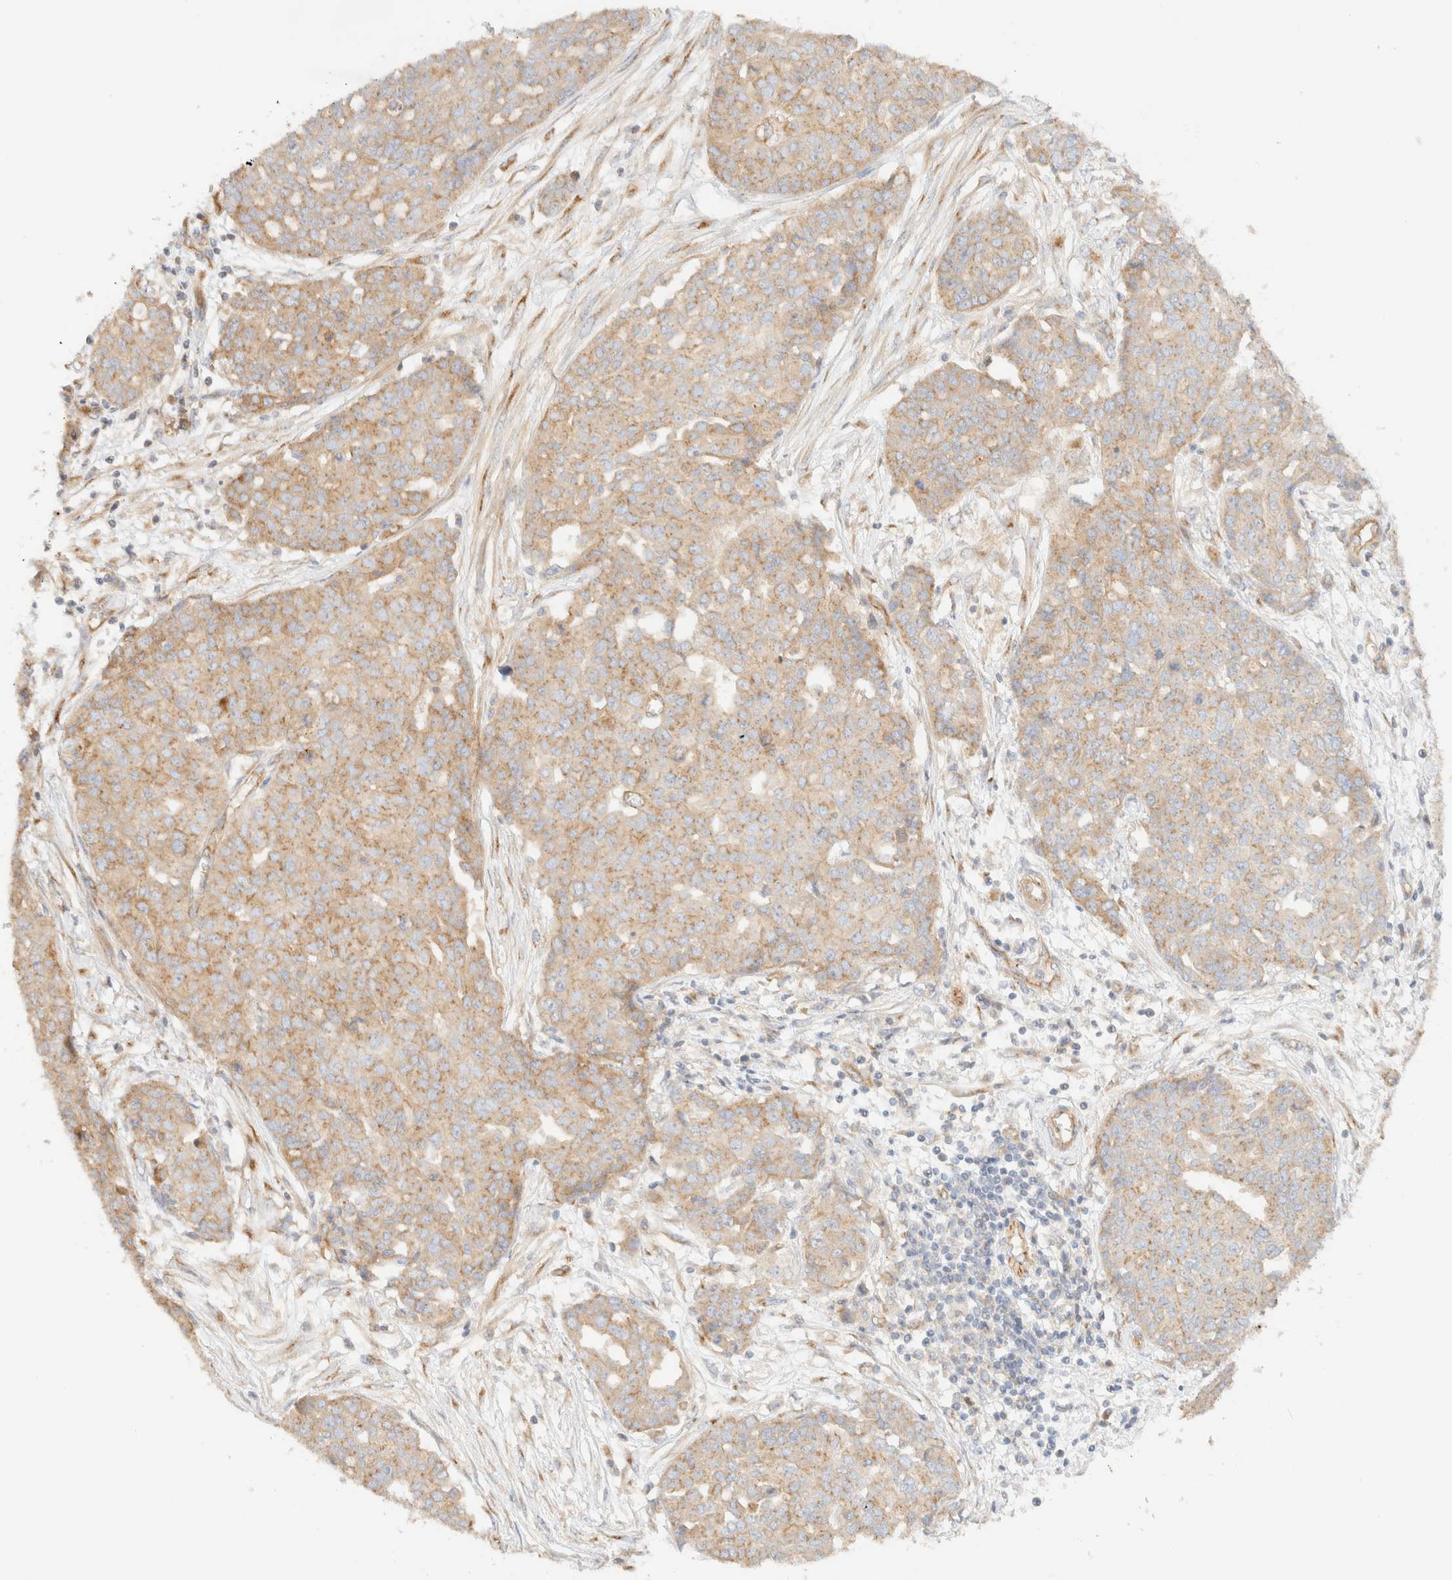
{"staining": {"intensity": "weak", "quantity": ">75%", "location": "cytoplasmic/membranous"}, "tissue": "ovarian cancer", "cell_type": "Tumor cells", "image_type": "cancer", "snomed": [{"axis": "morphology", "description": "Cystadenocarcinoma, serous, NOS"}, {"axis": "topography", "description": "Soft tissue"}, {"axis": "topography", "description": "Ovary"}], "caption": "Ovarian cancer stained with immunohistochemistry displays weak cytoplasmic/membranous staining in approximately >75% of tumor cells.", "gene": "MYO10", "patient": {"sex": "female", "age": 57}}